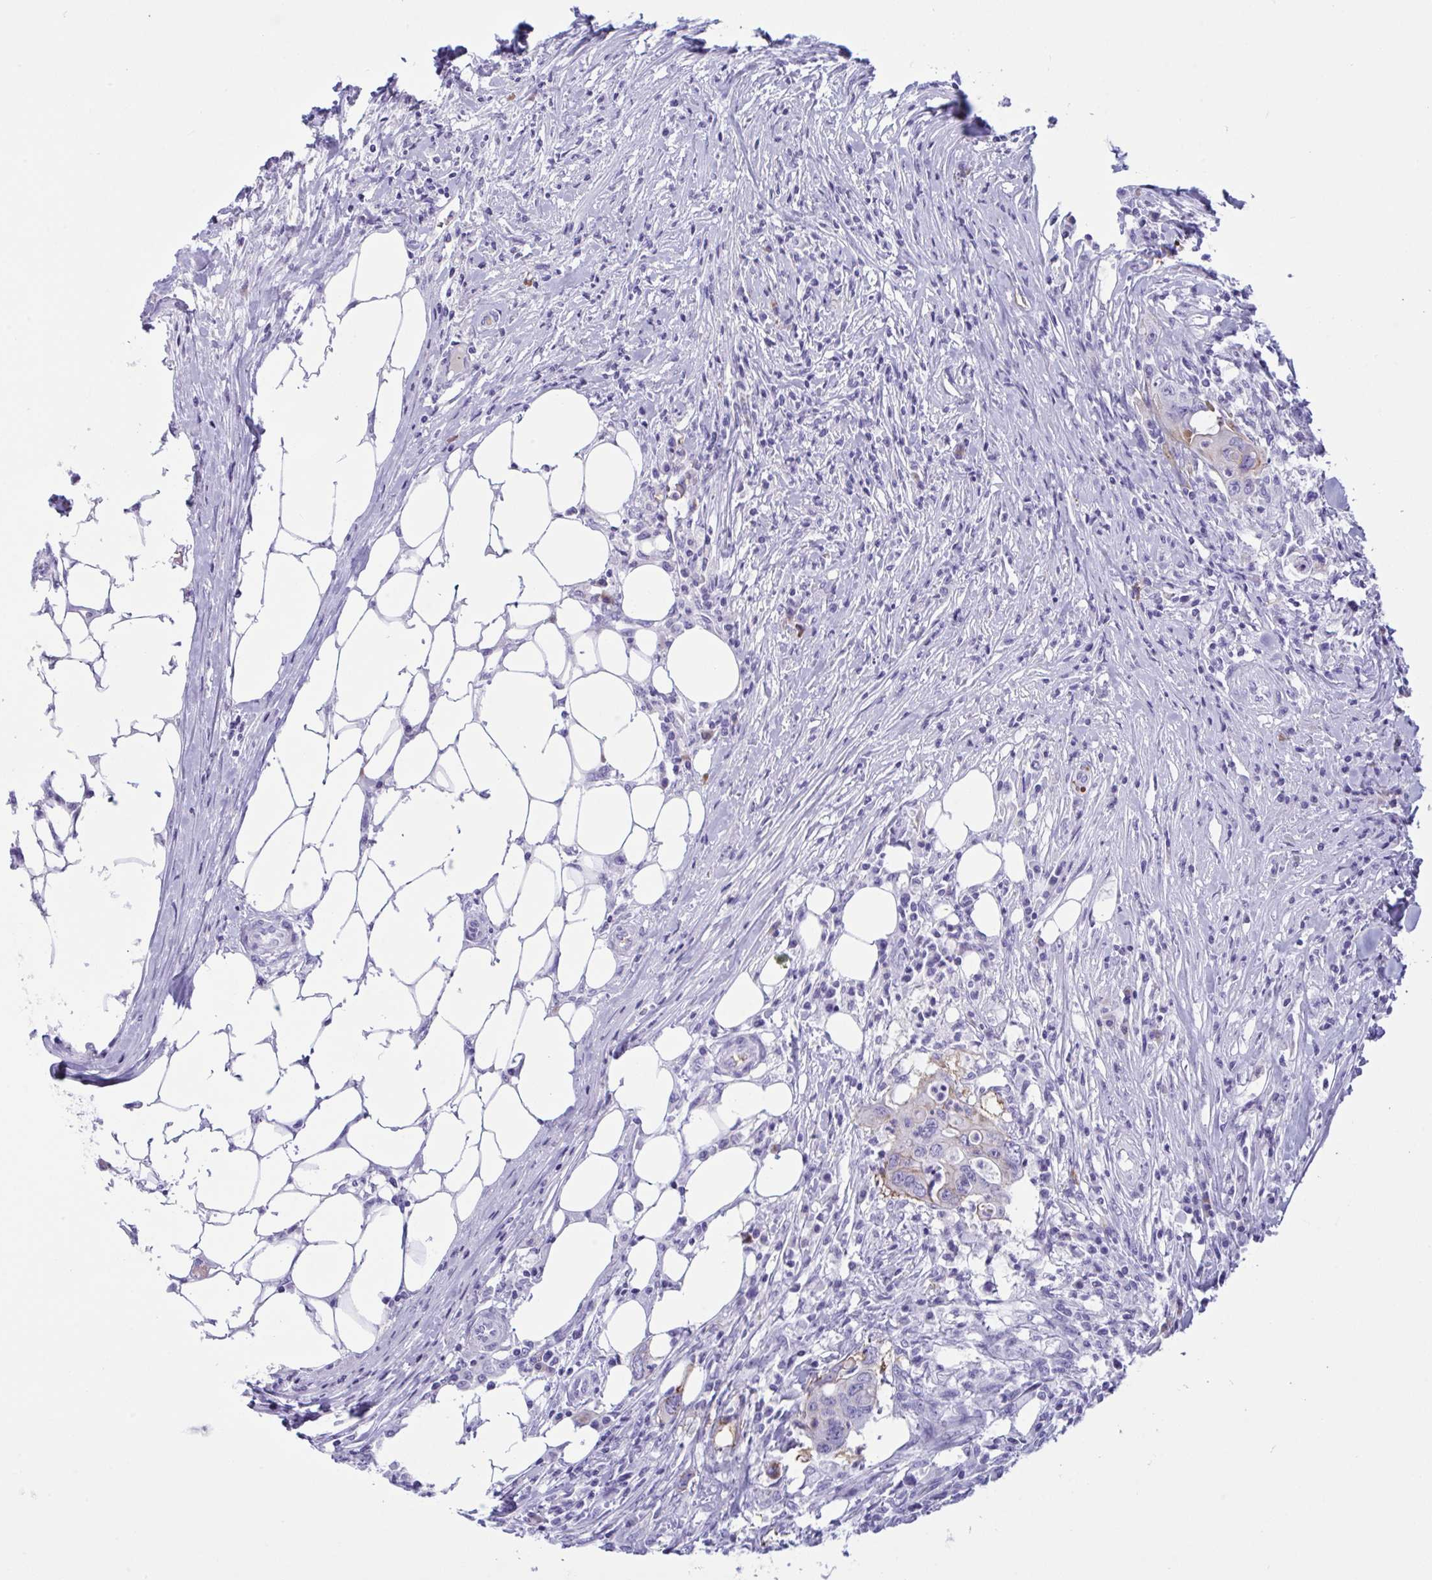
{"staining": {"intensity": "weak", "quantity": "<25%", "location": "cytoplasmic/membranous"}, "tissue": "colorectal cancer", "cell_type": "Tumor cells", "image_type": "cancer", "snomed": [{"axis": "morphology", "description": "Adenocarcinoma, NOS"}, {"axis": "topography", "description": "Colon"}], "caption": "A high-resolution micrograph shows immunohistochemistry (IHC) staining of colorectal cancer, which demonstrates no significant expression in tumor cells. The staining was performed using DAB (3,3'-diaminobenzidine) to visualize the protein expression in brown, while the nuclei were stained in blue with hematoxylin (Magnification: 20x).", "gene": "SLC2A1", "patient": {"sex": "male", "age": 71}}